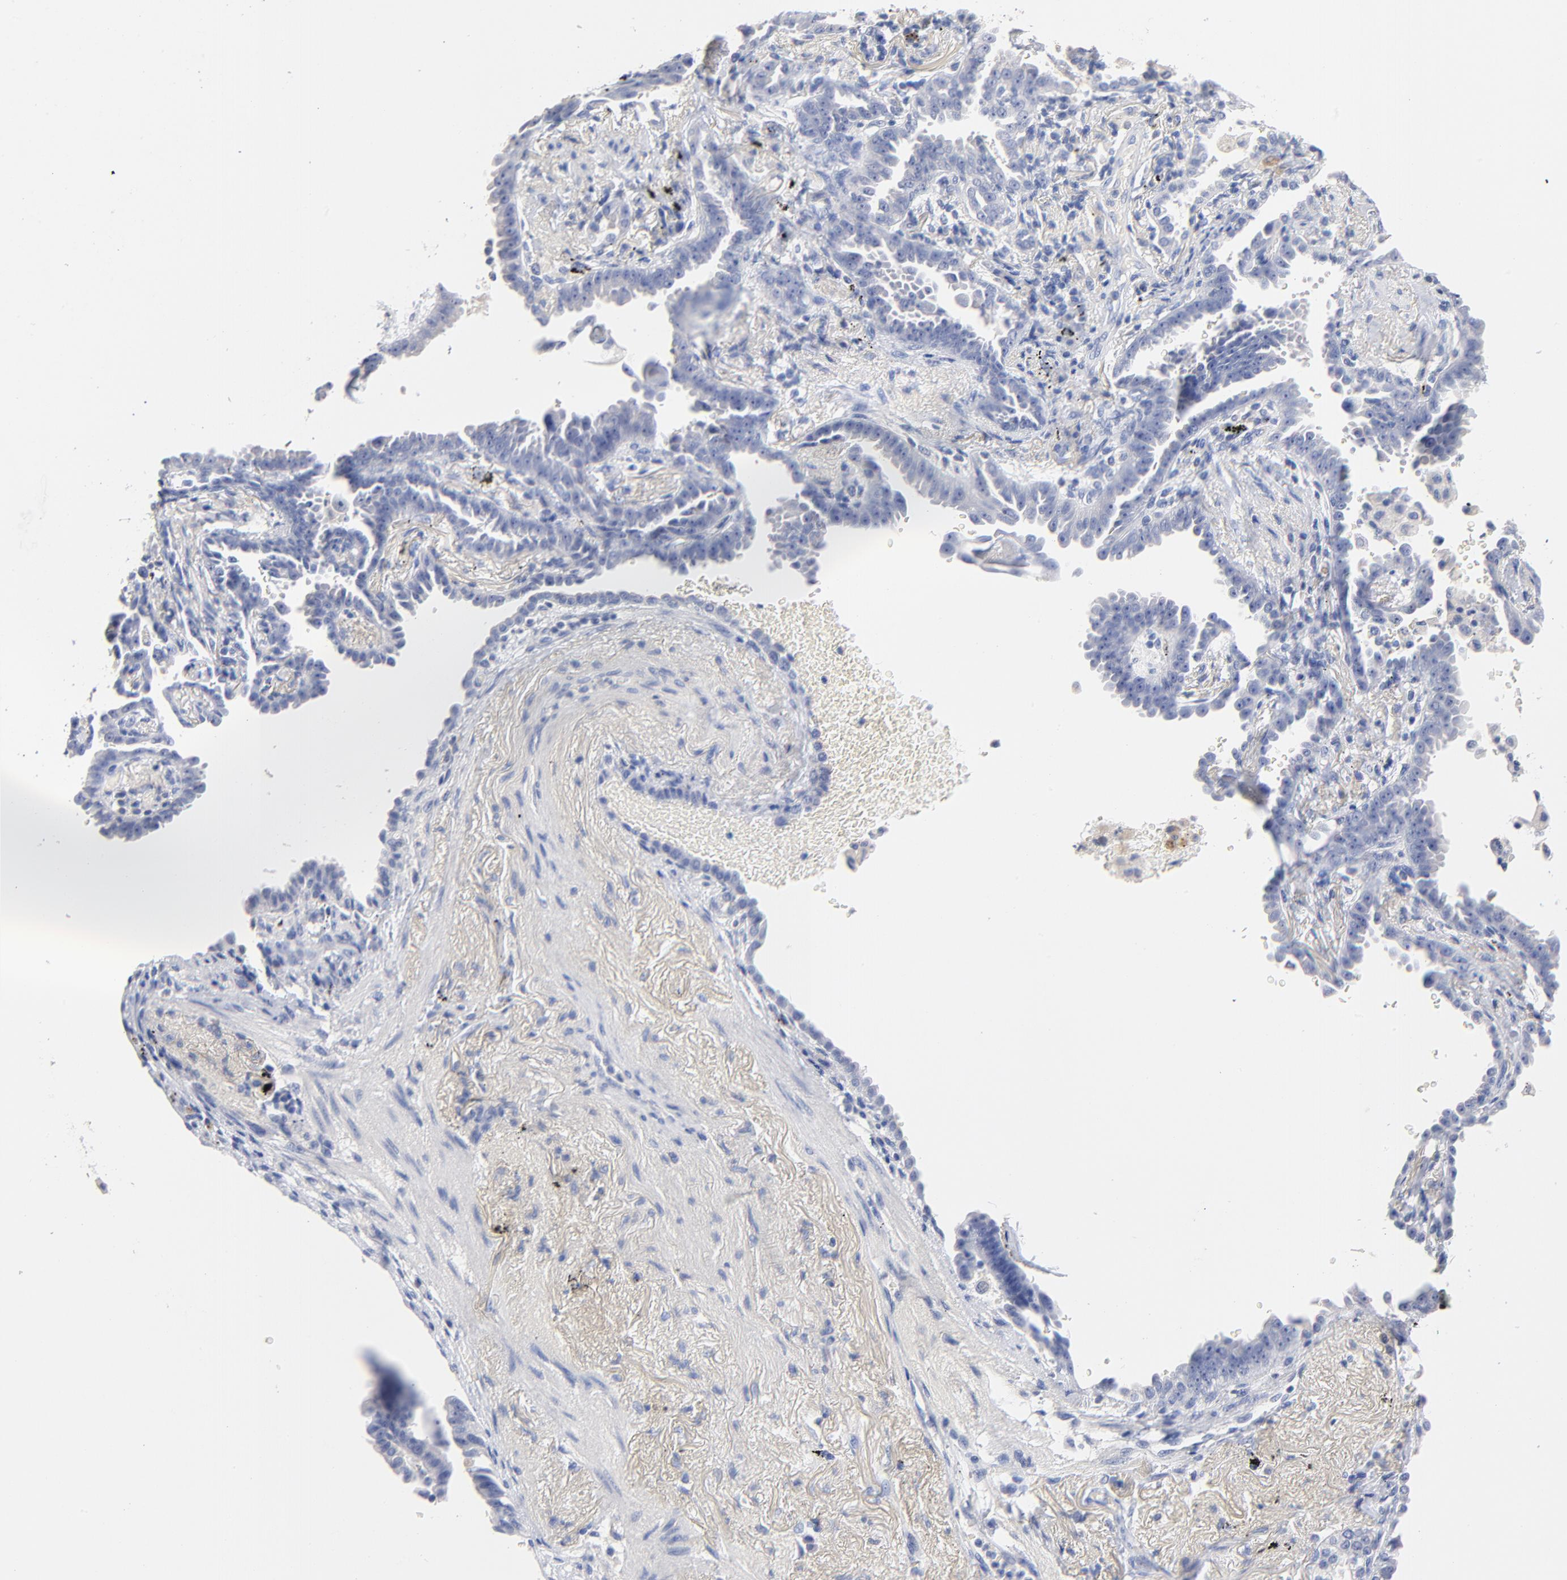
{"staining": {"intensity": "negative", "quantity": "none", "location": "none"}, "tissue": "lung cancer", "cell_type": "Tumor cells", "image_type": "cancer", "snomed": [{"axis": "morphology", "description": "Adenocarcinoma, NOS"}, {"axis": "topography", "description": "Lung"}], "caption": "DAB immunohistochemical staining of lung cancer displays no significant staining in tumor cells.", "gene": "CPS1", "patient": {"sex": "female", "age": 64}}